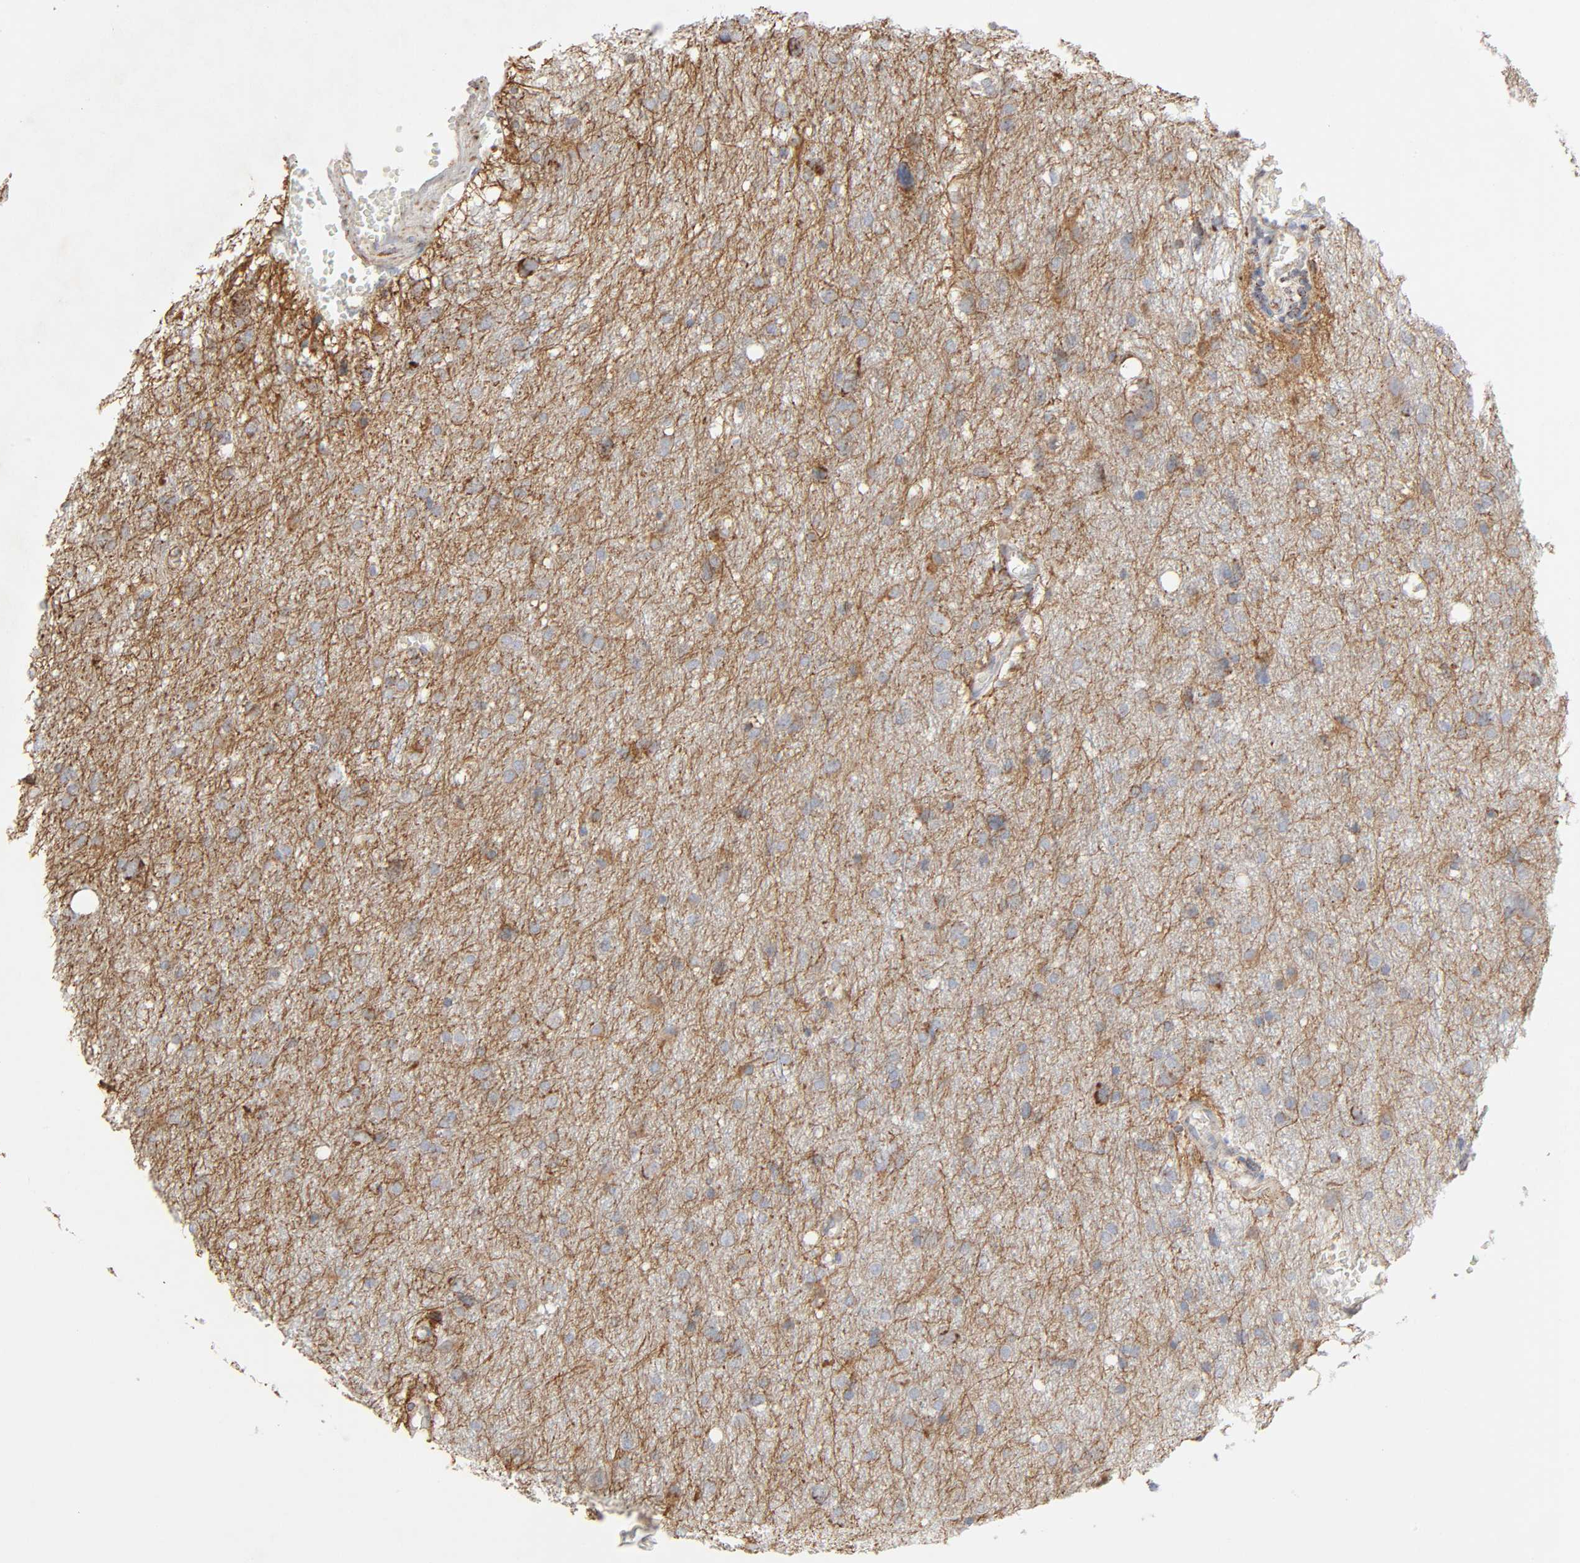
{"staining": {"intensity": "weak", "quantity": "25%-75%", "location": "cytoplasmic/membranous"}, "tissue": "glioma", "cell_type": "Tumor cells", "image_type": "cancer", "snomed": [{"axis": "morphology", "description": "Glioma, malignant, High grade"}, {"axis": "topography", "description": "Brain"}], "caption": "Immunohistochemical staining of glioma displays low levels of weak cytoplasmic/membranous positivity in about 25%-75% of tumor cells. (DAB IHC with brightfield microscopy, high magnification).", "gene": "SYT16", "patient": {"sex": "female", "age": 59}}